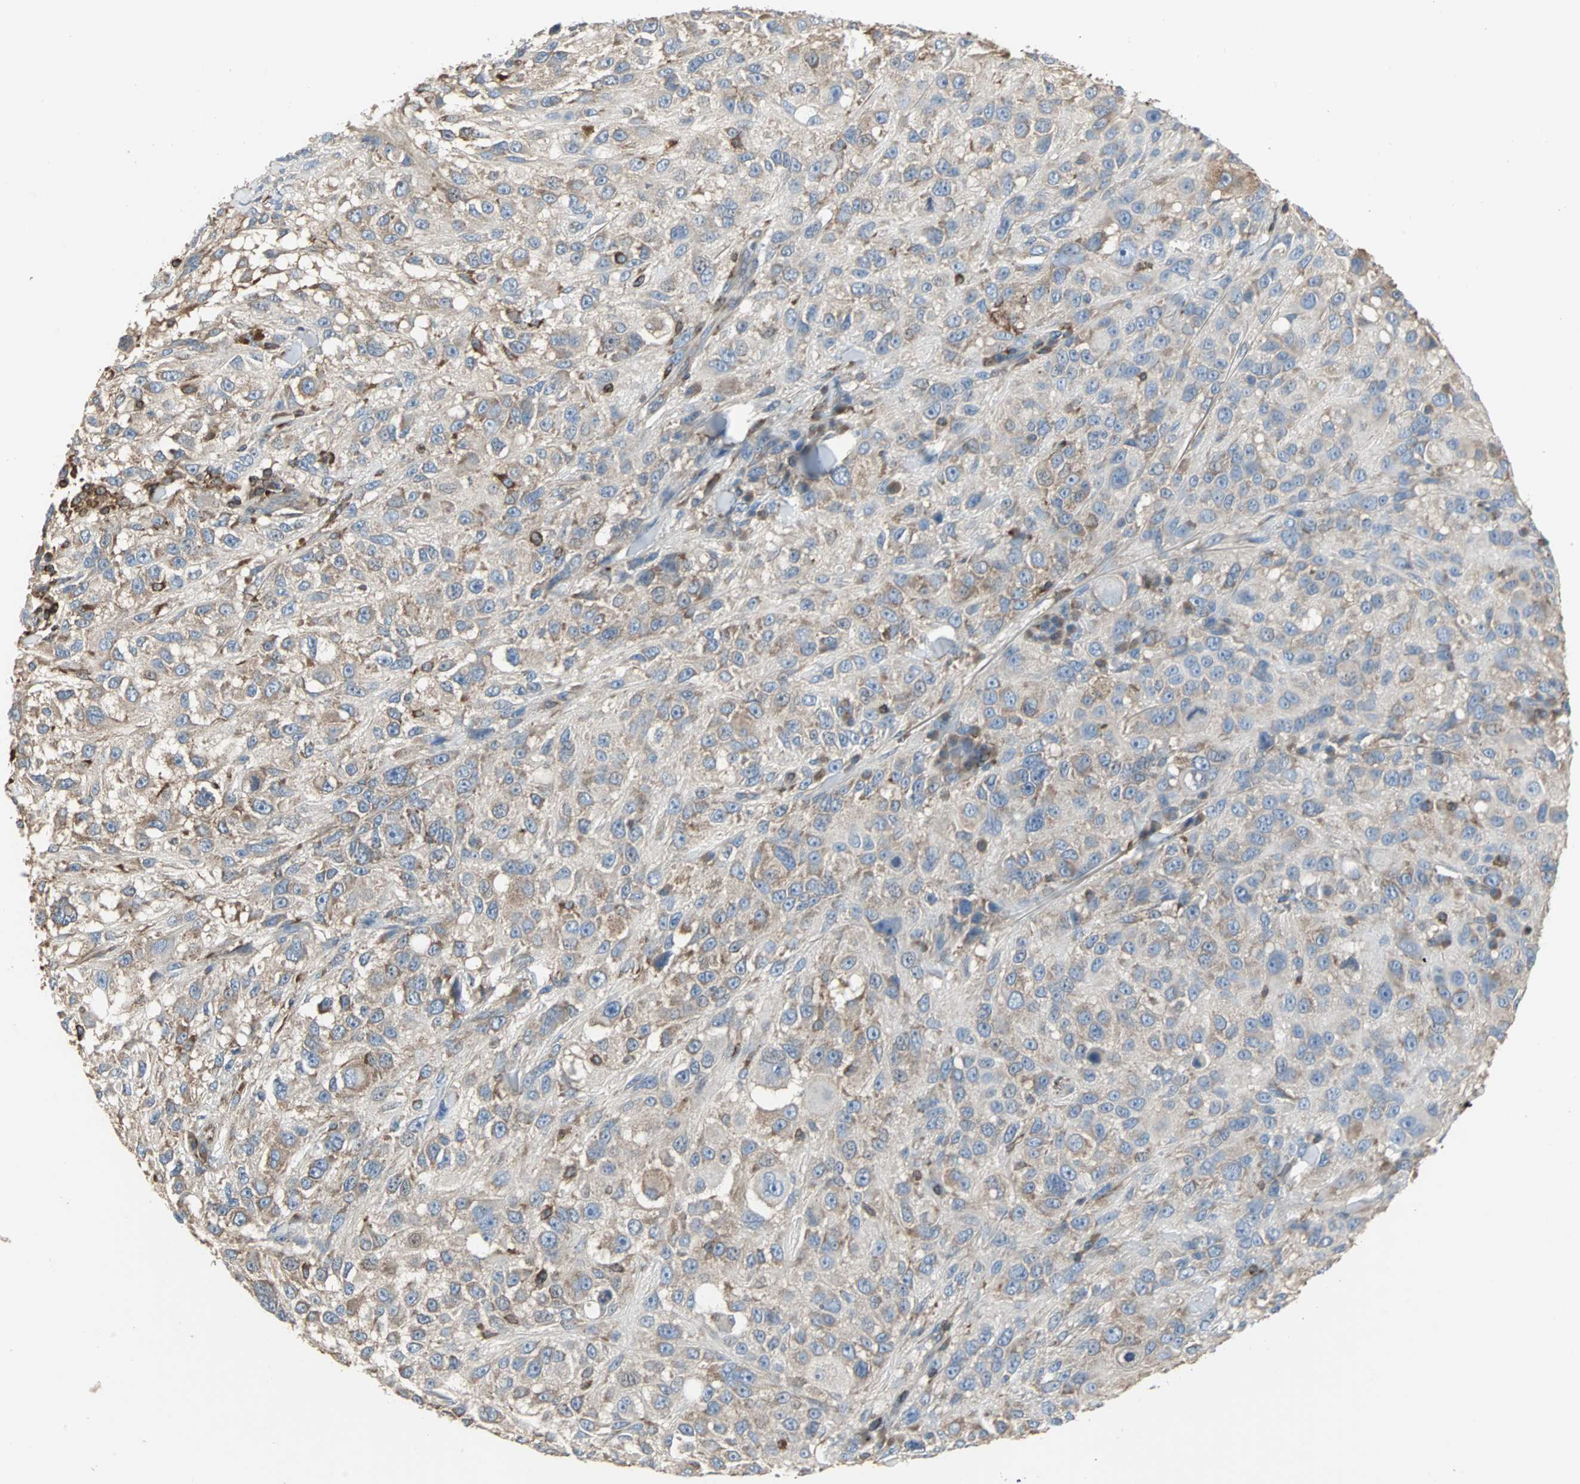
{"staining": {"intensity": "moderate", "quantity": "25%-75%", "location": "cytoplasmic/membranous"}, "tissue": "melanoma", "cell_type": "Tumor cells", "image_type": "cancer", "snomed": [{"axis": "morphology", "description": "Necrosis, NOS"}, {"axis": "morphology", "description": "Malignant melanoma, NOS"}, {"axis": "topography", "description": "Skin"}], "caption": "Brown immunohistochemical staining in malignant melanoma demonstrates moderate cytoplasmic/membranous staining in about 25%-75% of tumor cells. (brown staining indicates protein expression, while blue staining denotes nuclei).", "gene": "LRRFIP1", "patient": {"sex": "female", "age": 87}}